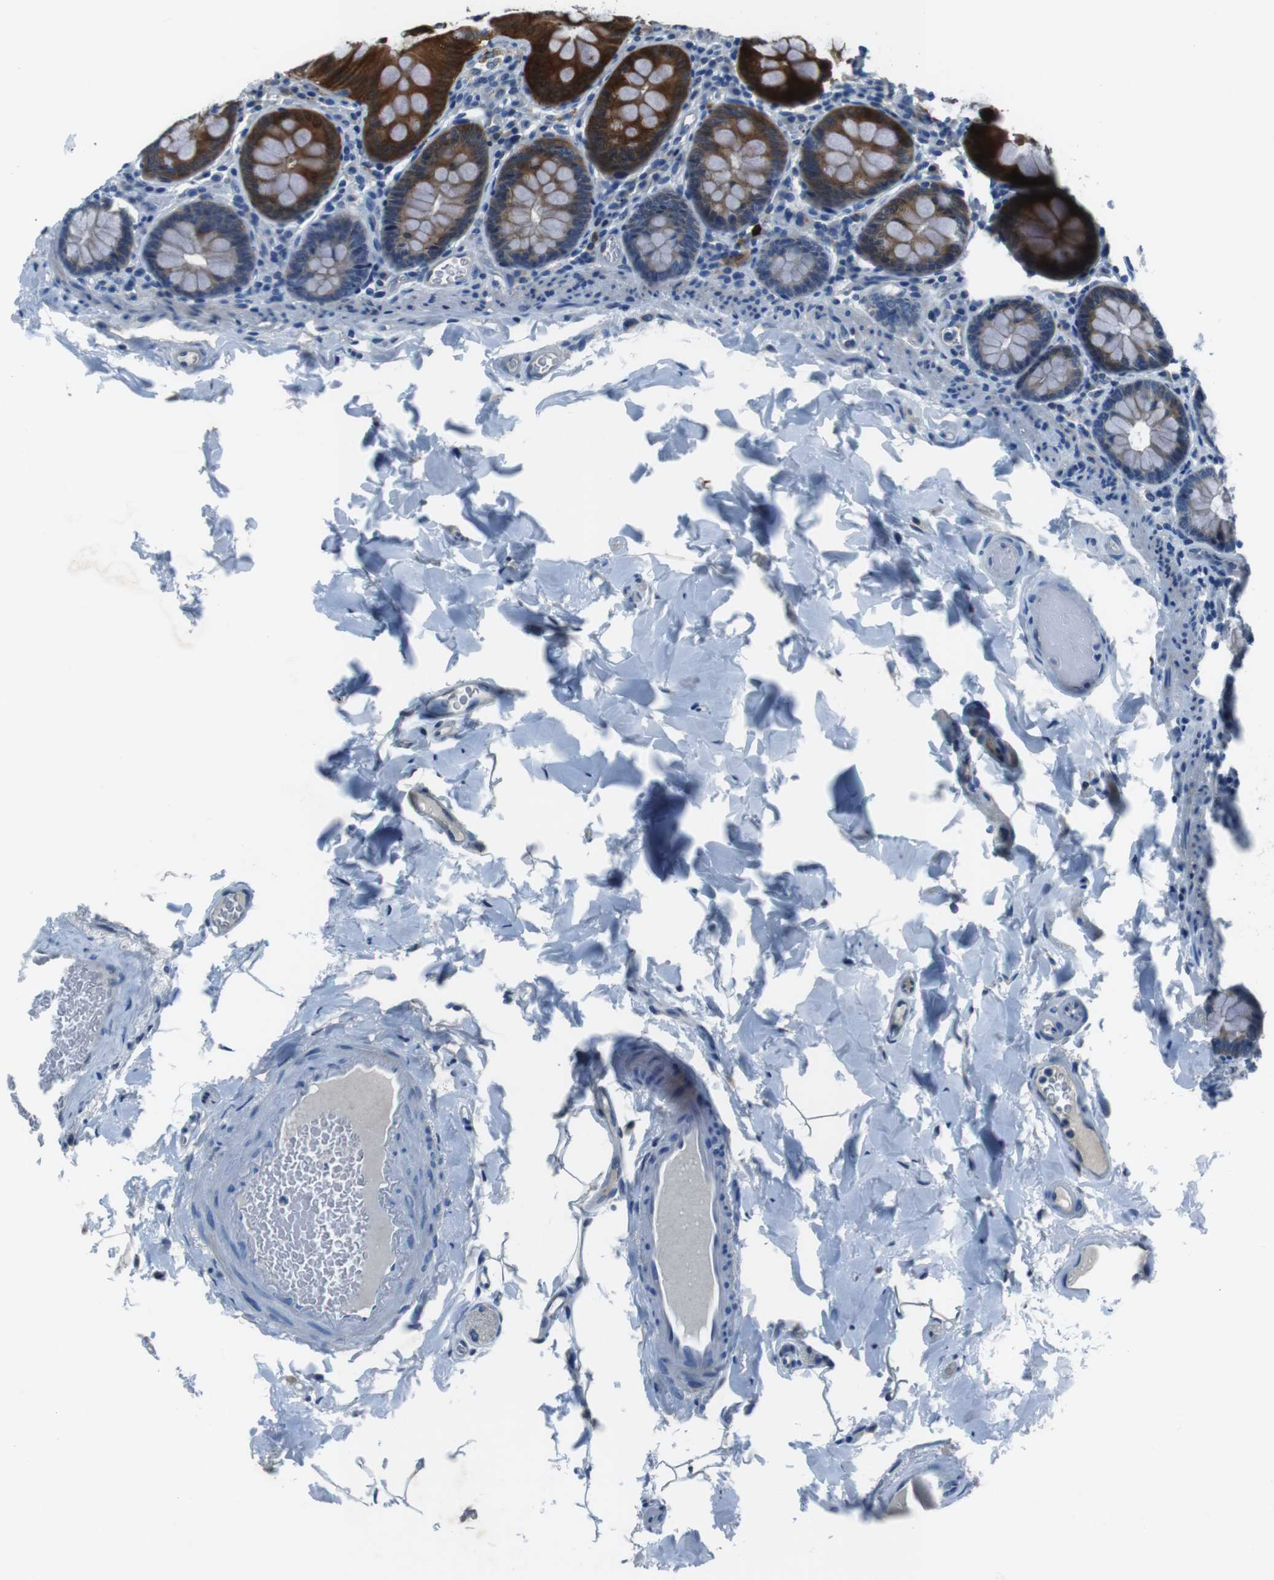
{"staining": {"intensity": "negative", "quantity": "none", "location": "none"}, "tissue": "colon", "cell_type": "Endothelial cells", "image_type": "normal", "snomed": [{"axis": "morphology", "description": "Normal tissue, NOS"}, {"axis": "topography", "description": "Colon"}], "caption": "A high-resolution photomicrograph shows immunohistochemistry (IHC) staining of benign colon, which demonstrates no significant positivity in endothelial cells.", "gene": "TULP3", "patient": {"sex": "female", "age": 61}}